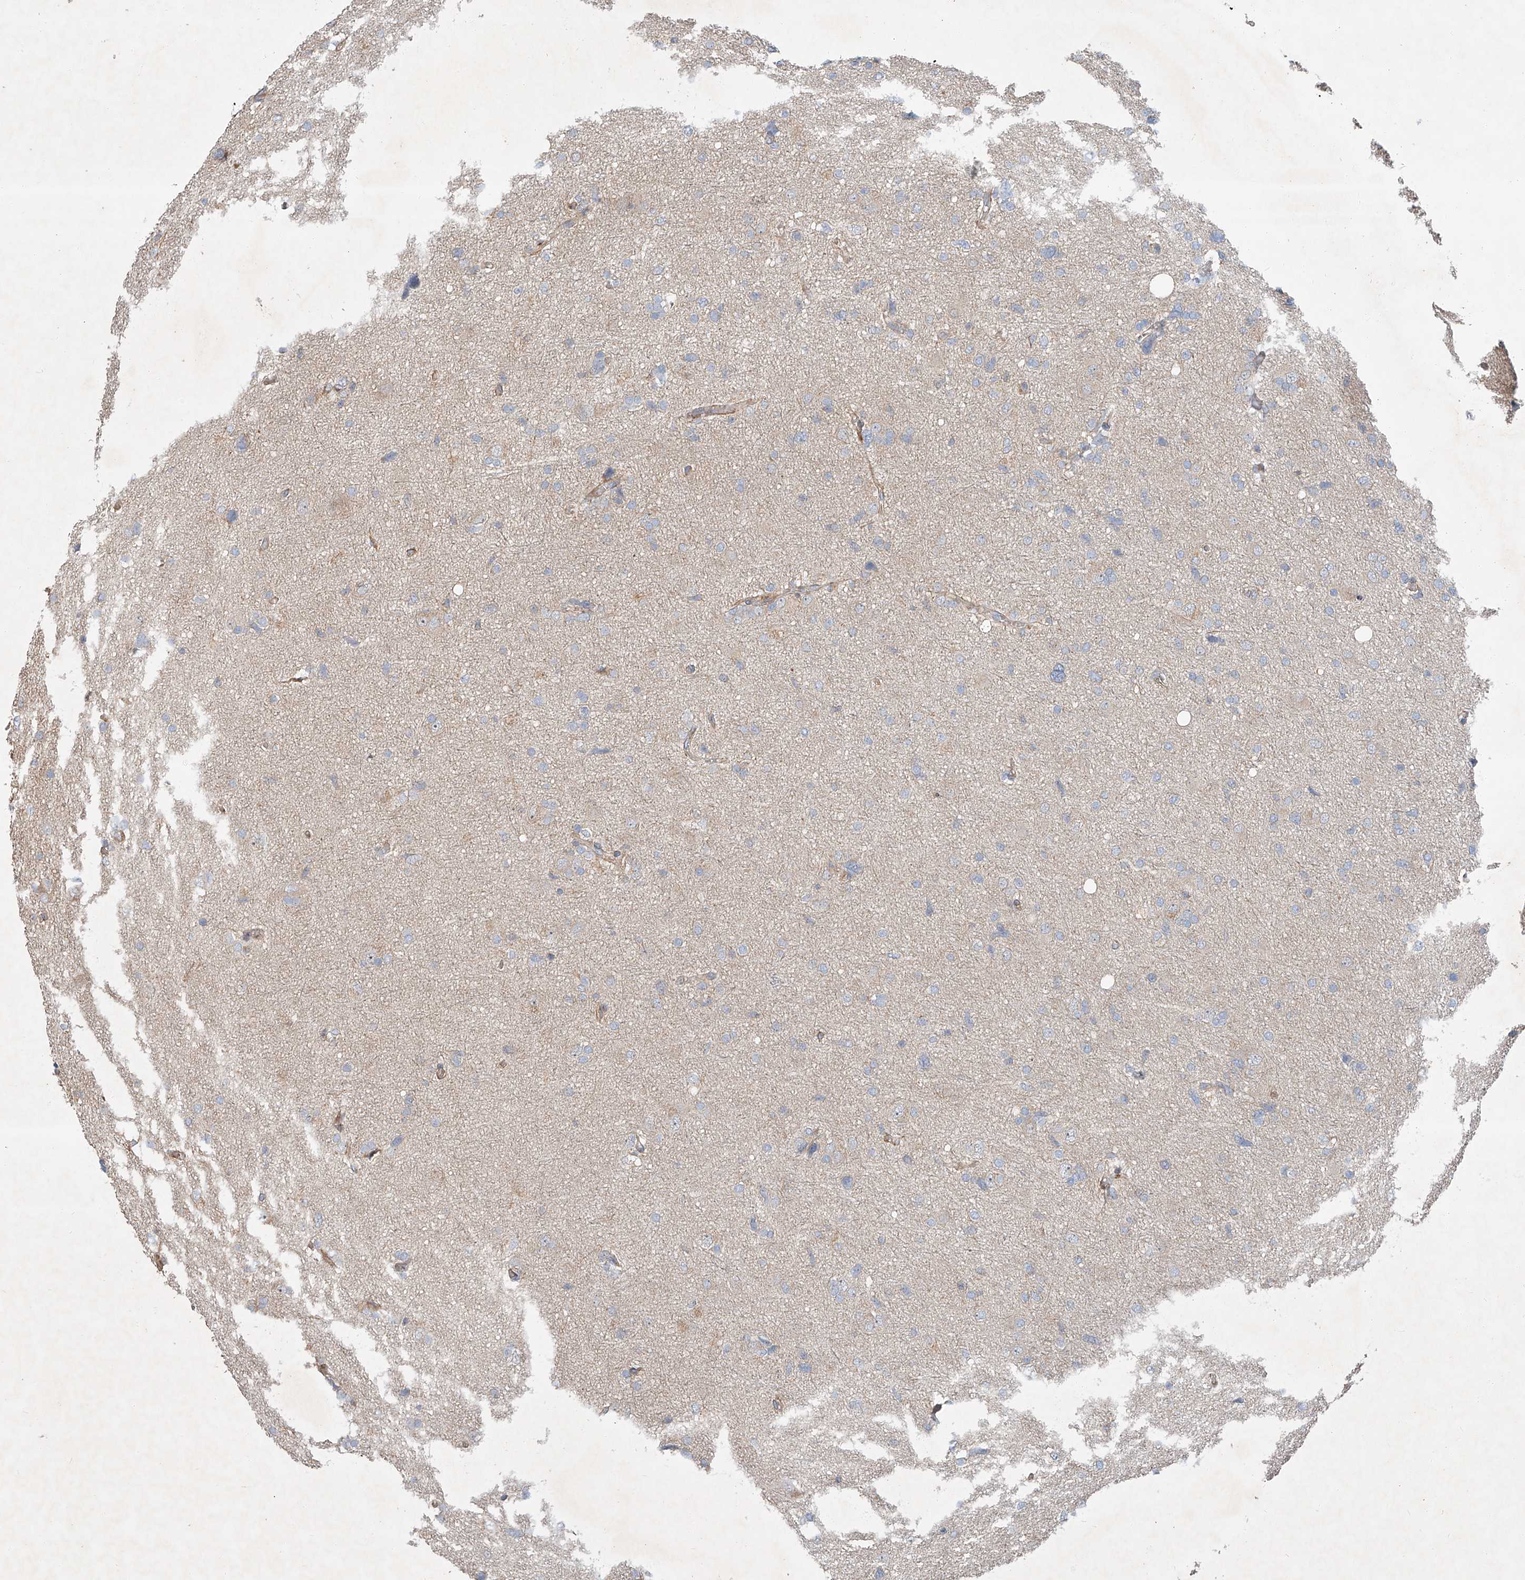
{"staining": {"intensity": "negative", "quantity": "none", "location": "none"}, "tissue": "glioma", "cell_type": "Tumor cells", "image_type": "cancer", "snomed": [{"axis": "morphology", "description": "Glioma, malignant, High grade"}, {"axis": "topography", "description": "Brain"}], "caption": "High magnification brightfield microscopy of glioma stained with DAB (brown) and counterstained with hematoxylin (blue): tumor cells show no significant staining. (Immunohistochemistry, brightfield microscopy, high magnification).", "gene": "USF3", "patient": {"sex": "female", "age": 59}}